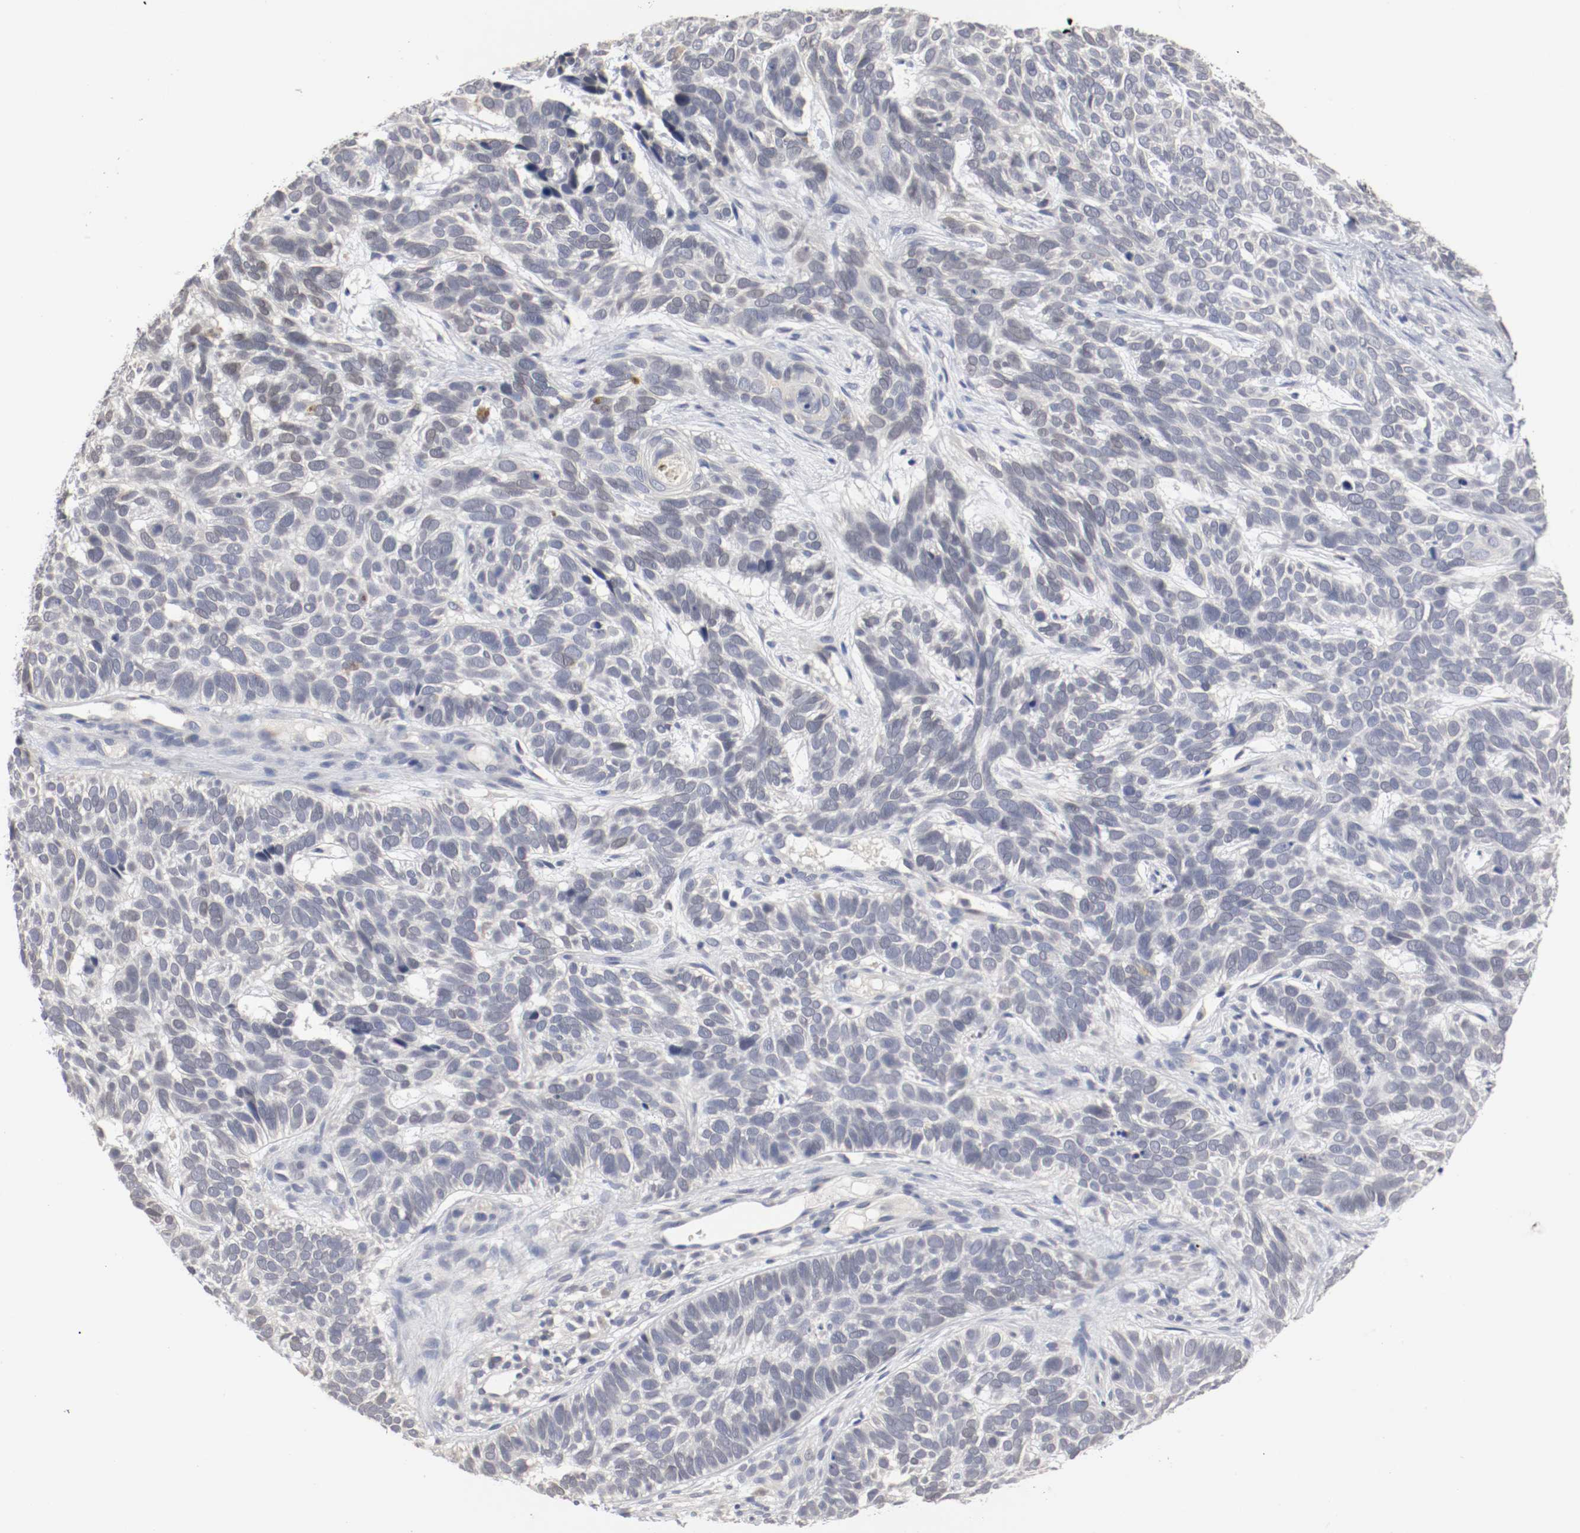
{"staining": {"intensity": "negative", "quantity": "none", "location": "none"}, "tissue": "skin cancer", "cell_type": "Tumor cells", "image_type": "cancer", "snomed": [{"axis": "morphology", "description": "Basal cell carcinoma"}, {"axis": "topography", "description": "Skin"}], "caption": "DAB (3,3'-diaminobenzidine) immunohistochemical staining of human skin basal cell carcinoma shows no significant expression in tumor cells.", "gene": "CEBPE", "patient": {"sex": "male", "age": 87}}